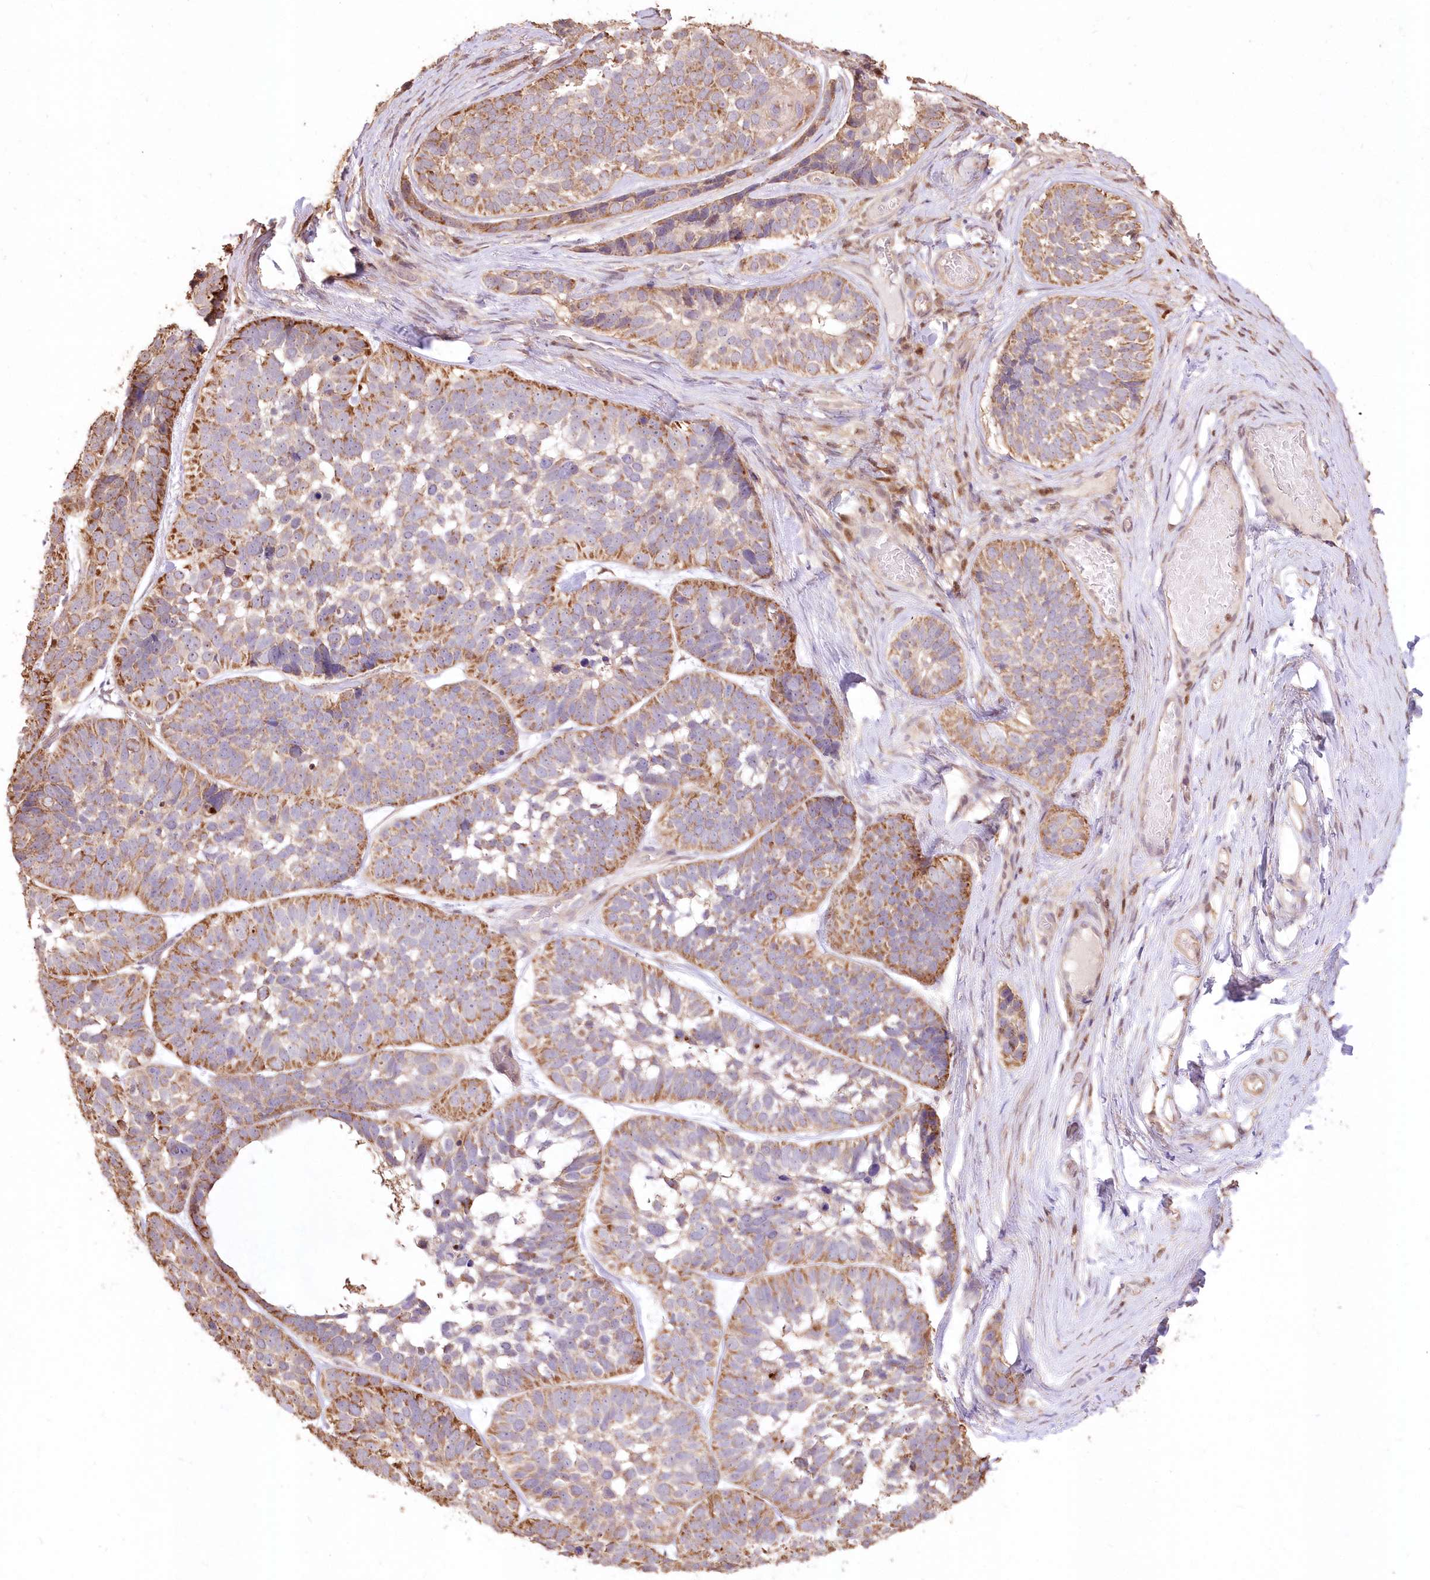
{"staining": {"intensity": "moderate", "quantity": ">75%", "location": "cytoplasmic/membranous"}, "tissue": "skin cancer", "cell_type": "Tumor cells", "image_type": "cancer", "snomed": [{"axis": "morphology", "description": "Basal cell carcinoma"}, {"axis": "topography", "description": "Skin"}], "caption": "Skin cancer (basal cell carcinoma) was stained to show a protein in brown. There is medium levels of moderate cytoplasmic/membranous positivity in approximately >75% of tumor cells.", "gene": "STK17B", "patient": {"sex": "male", "age": 62}}